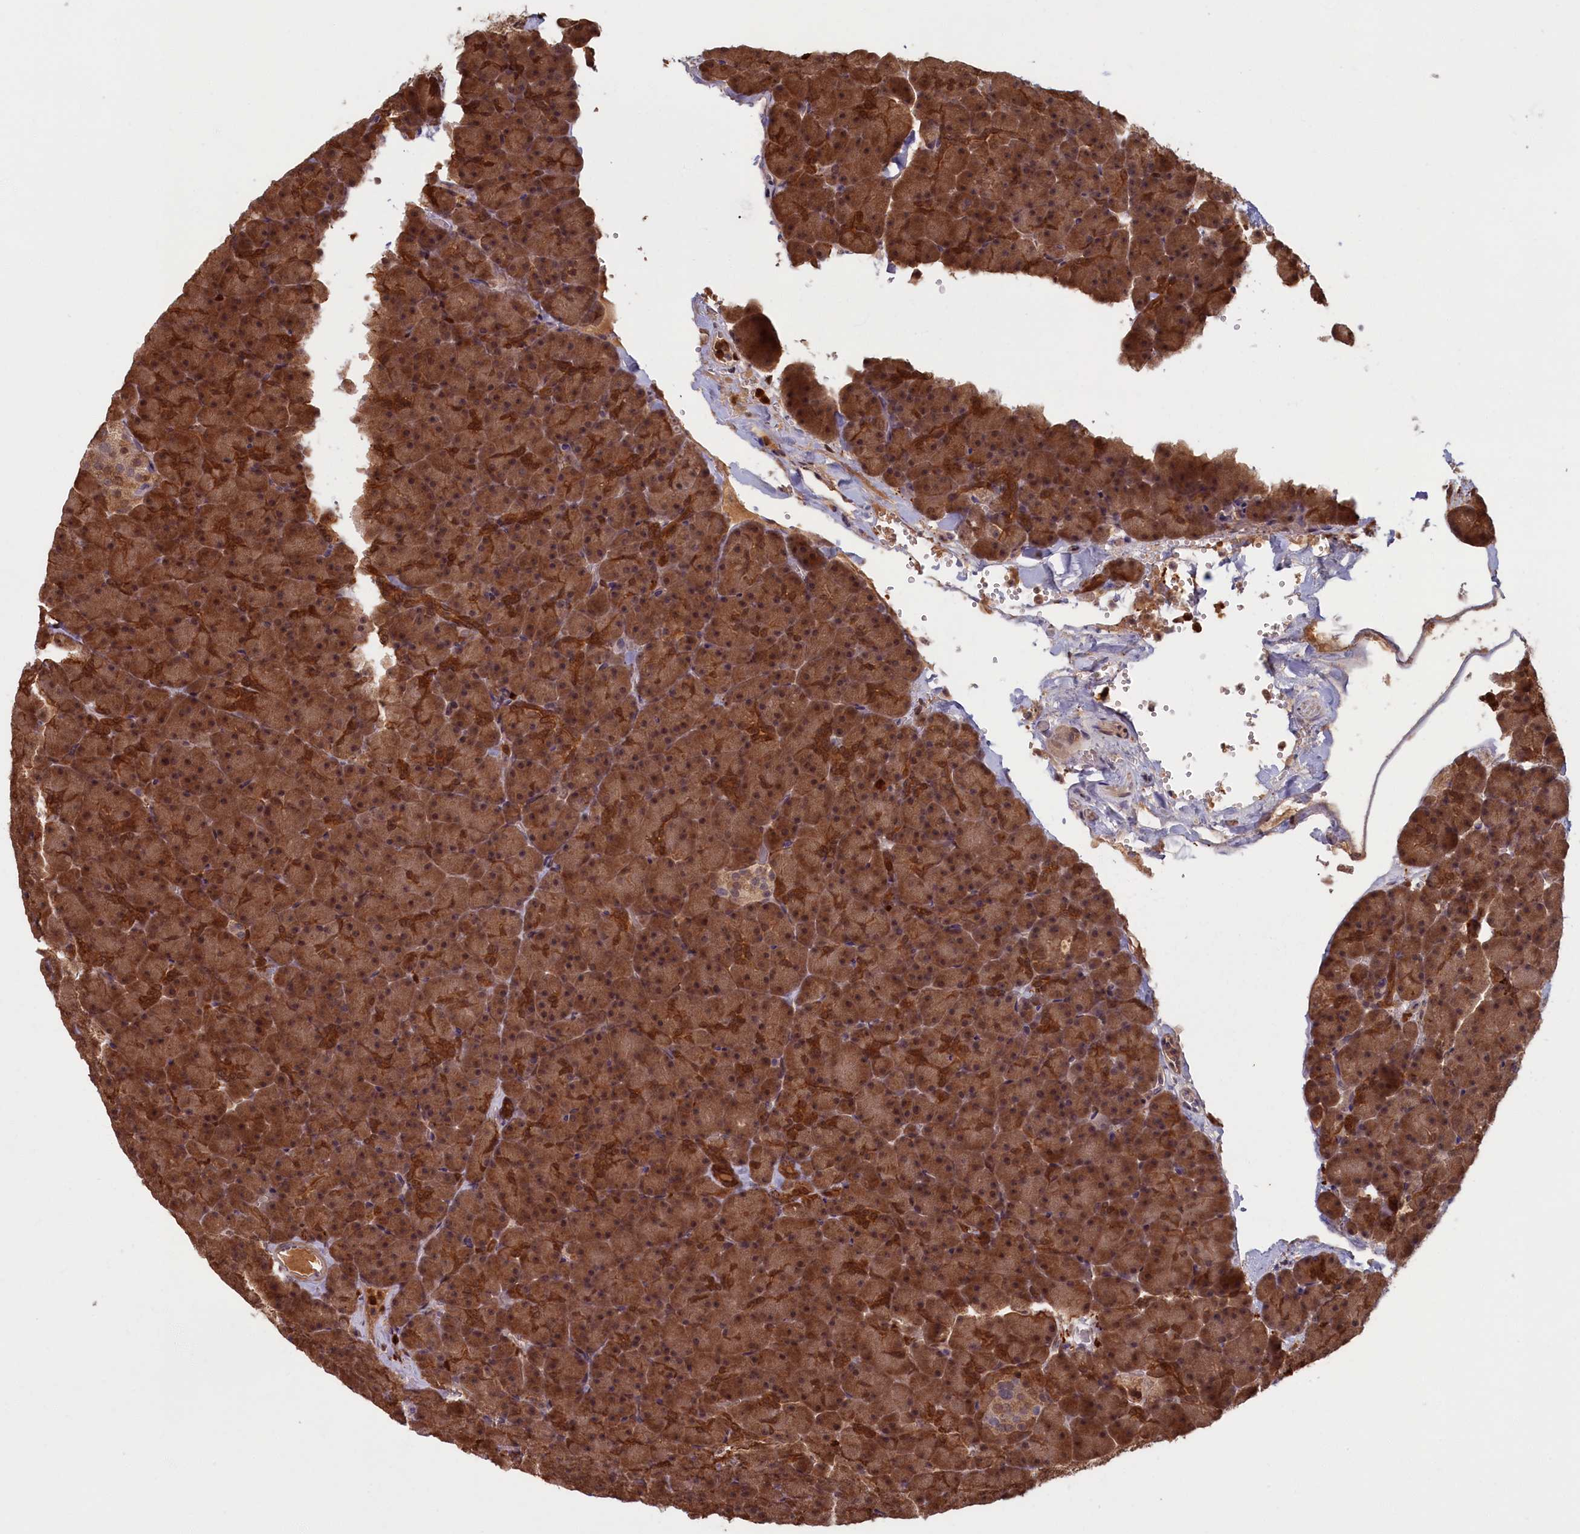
{"staining": {"intensity": "strong", "quantity": ">75%", "location": "cytoplasmic/membranous"}, "tissue": "pancreas", "cell_type": "Exocrine glandular cells", "image_type": "normal", "snomed": [{"axis": "morphology", "description": "Normal tissue, NOS"}, {"axis": "topography", "description": "Pancreas"}], "caption": "A micrograph of human pancreas stained for a protein displays strong cytoplasmic/membranous brown staining in exocrine glandular cells. Nuclei are stained in blue.", "gene": "BLVRB", "patient": {"sex": "male", "age": 36}}